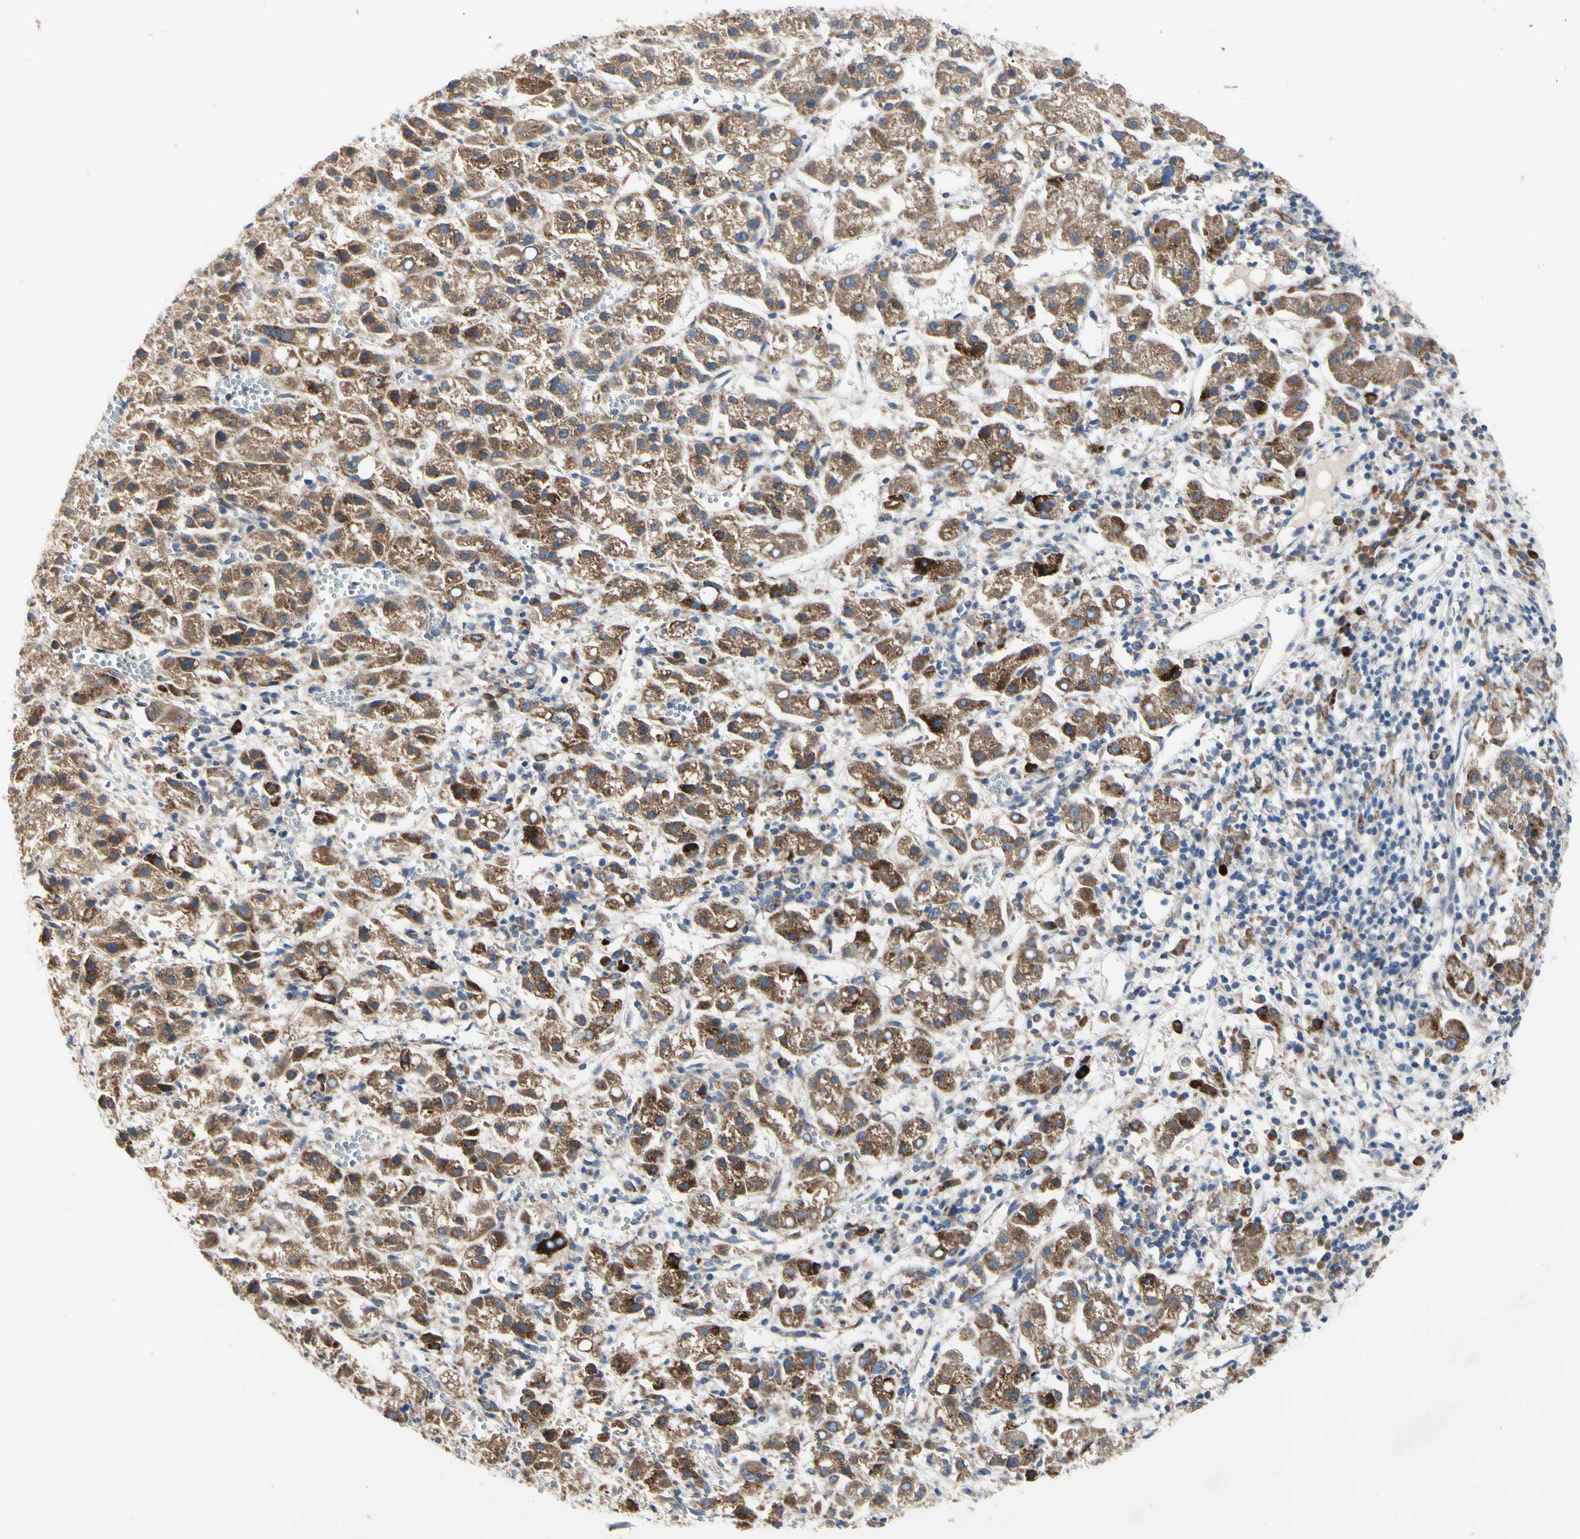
{"staining": {"intensity": "moderate", "quantity": ">75%", "location": "cytoplasmic/membranous"}, "tissue": "liver cancer", "cell_type": "Tumor cells", "image_type": "cancer", "snomed": [{"axis": "morphology", "description": "Carcinoma, Hepatocellular, NOS"}, {"axis": "topography", "description": "Liver"}], "caption": "Immunohistochemical staining of human liver cancer shows moderate cytoplasmic/membranous protein staining in approximately >75% of tumor cells.", "gene": "MMEL1", "patient": {"sex": "female", "age": 58}}